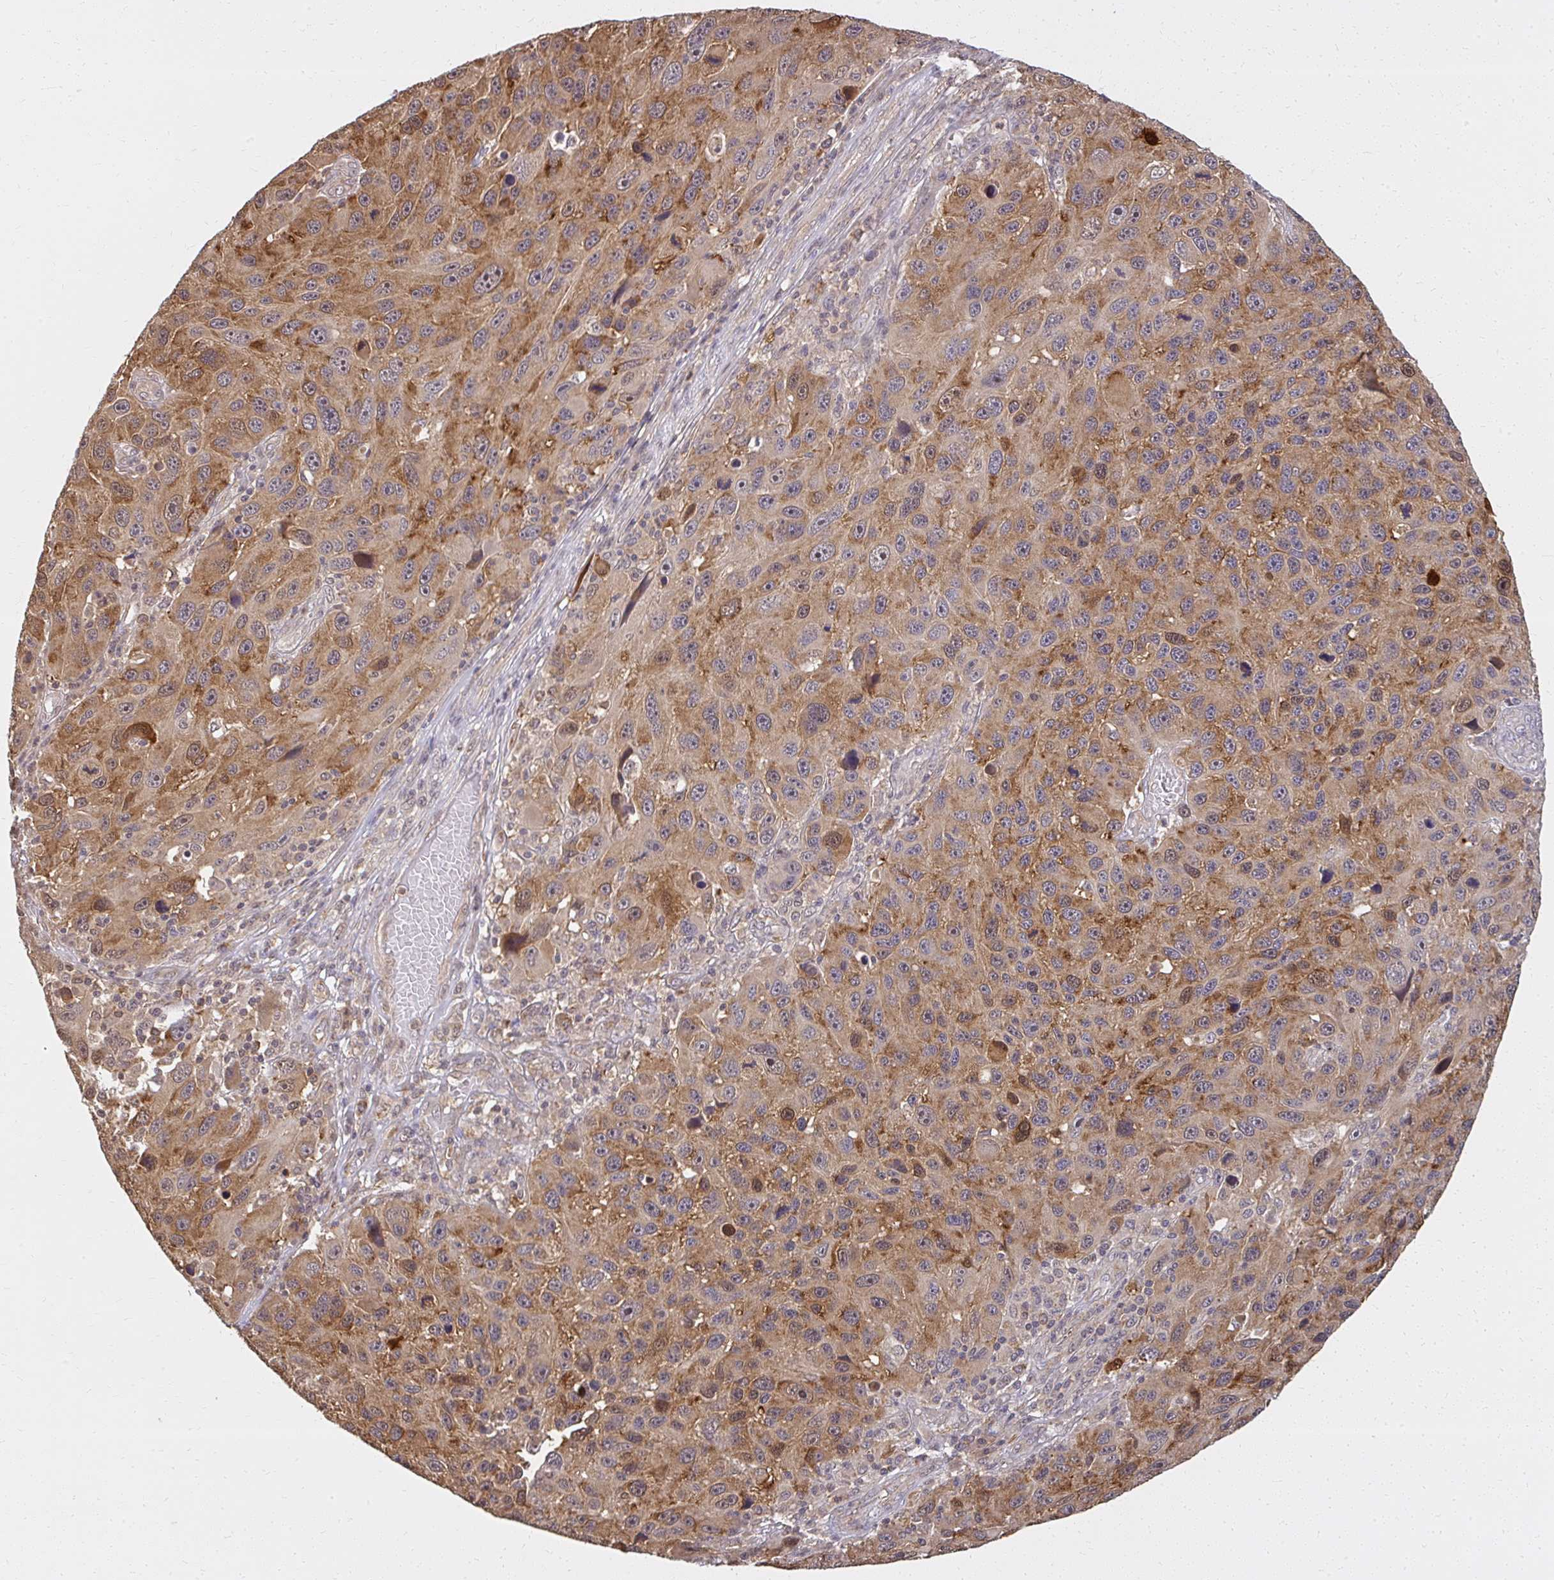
{"staining": {"intensity": "moderate", "quantity": ">75%", "location": "cytoplasmic/membranous"}, "tissue": "melanoma", "cell_type": "Tumor cells", "image_type": "cancer", "snomed": [{"axis": "morphology", "description": "Malignant melanoma, NOS"}, {"axis": "topography", "description": "Skin"}], "caption": "About >75% of tumor cells in malignant melanoma display moderate cytoplasmic/membranous protein staining as visualized by brown immunohistochemical staining.", "gene": "LARS2", "patient": {"sex": "male", "age": 53}}